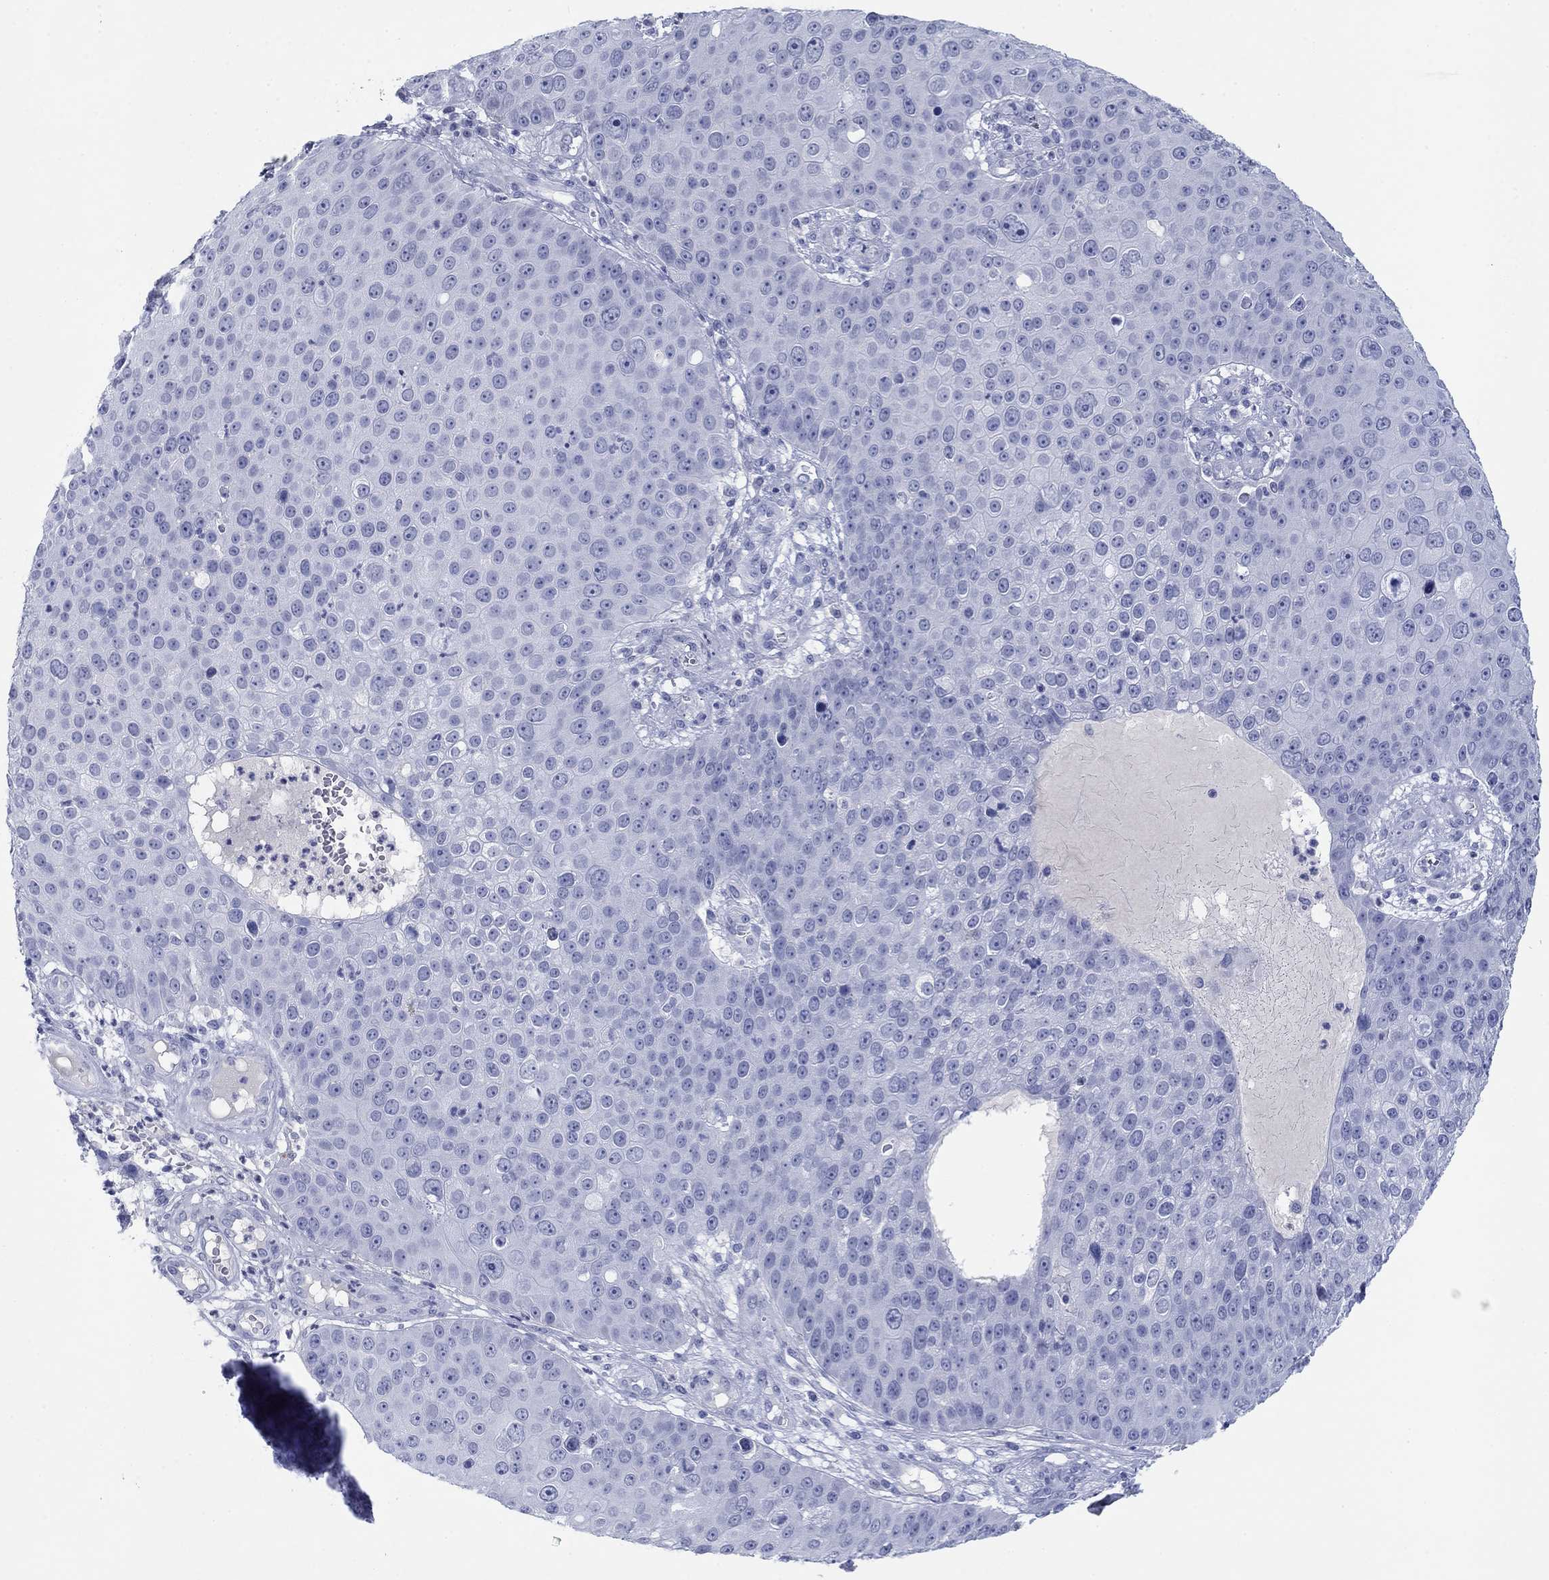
{"staining": {"intensity": "negative", "quantity": "none", "location": "none"}, "tissue": "skin cancer", "cell_type": "Tumor cells", "image_type": "cancer", "snomed": [{"axis": "morphology", "description": "Squamous cell carcinoma, NOS"}, {"axis": "topography", "description": "Skin"}], "caption": "IHC photomicrograph of neoplastic tissue: skin cancer stained with DAB (3,3'-diaminobenzidine) shows no significant protein positivity in tumor cells.", "gene": "PDYN", "patient": {"sex": "male", "age": 71}}